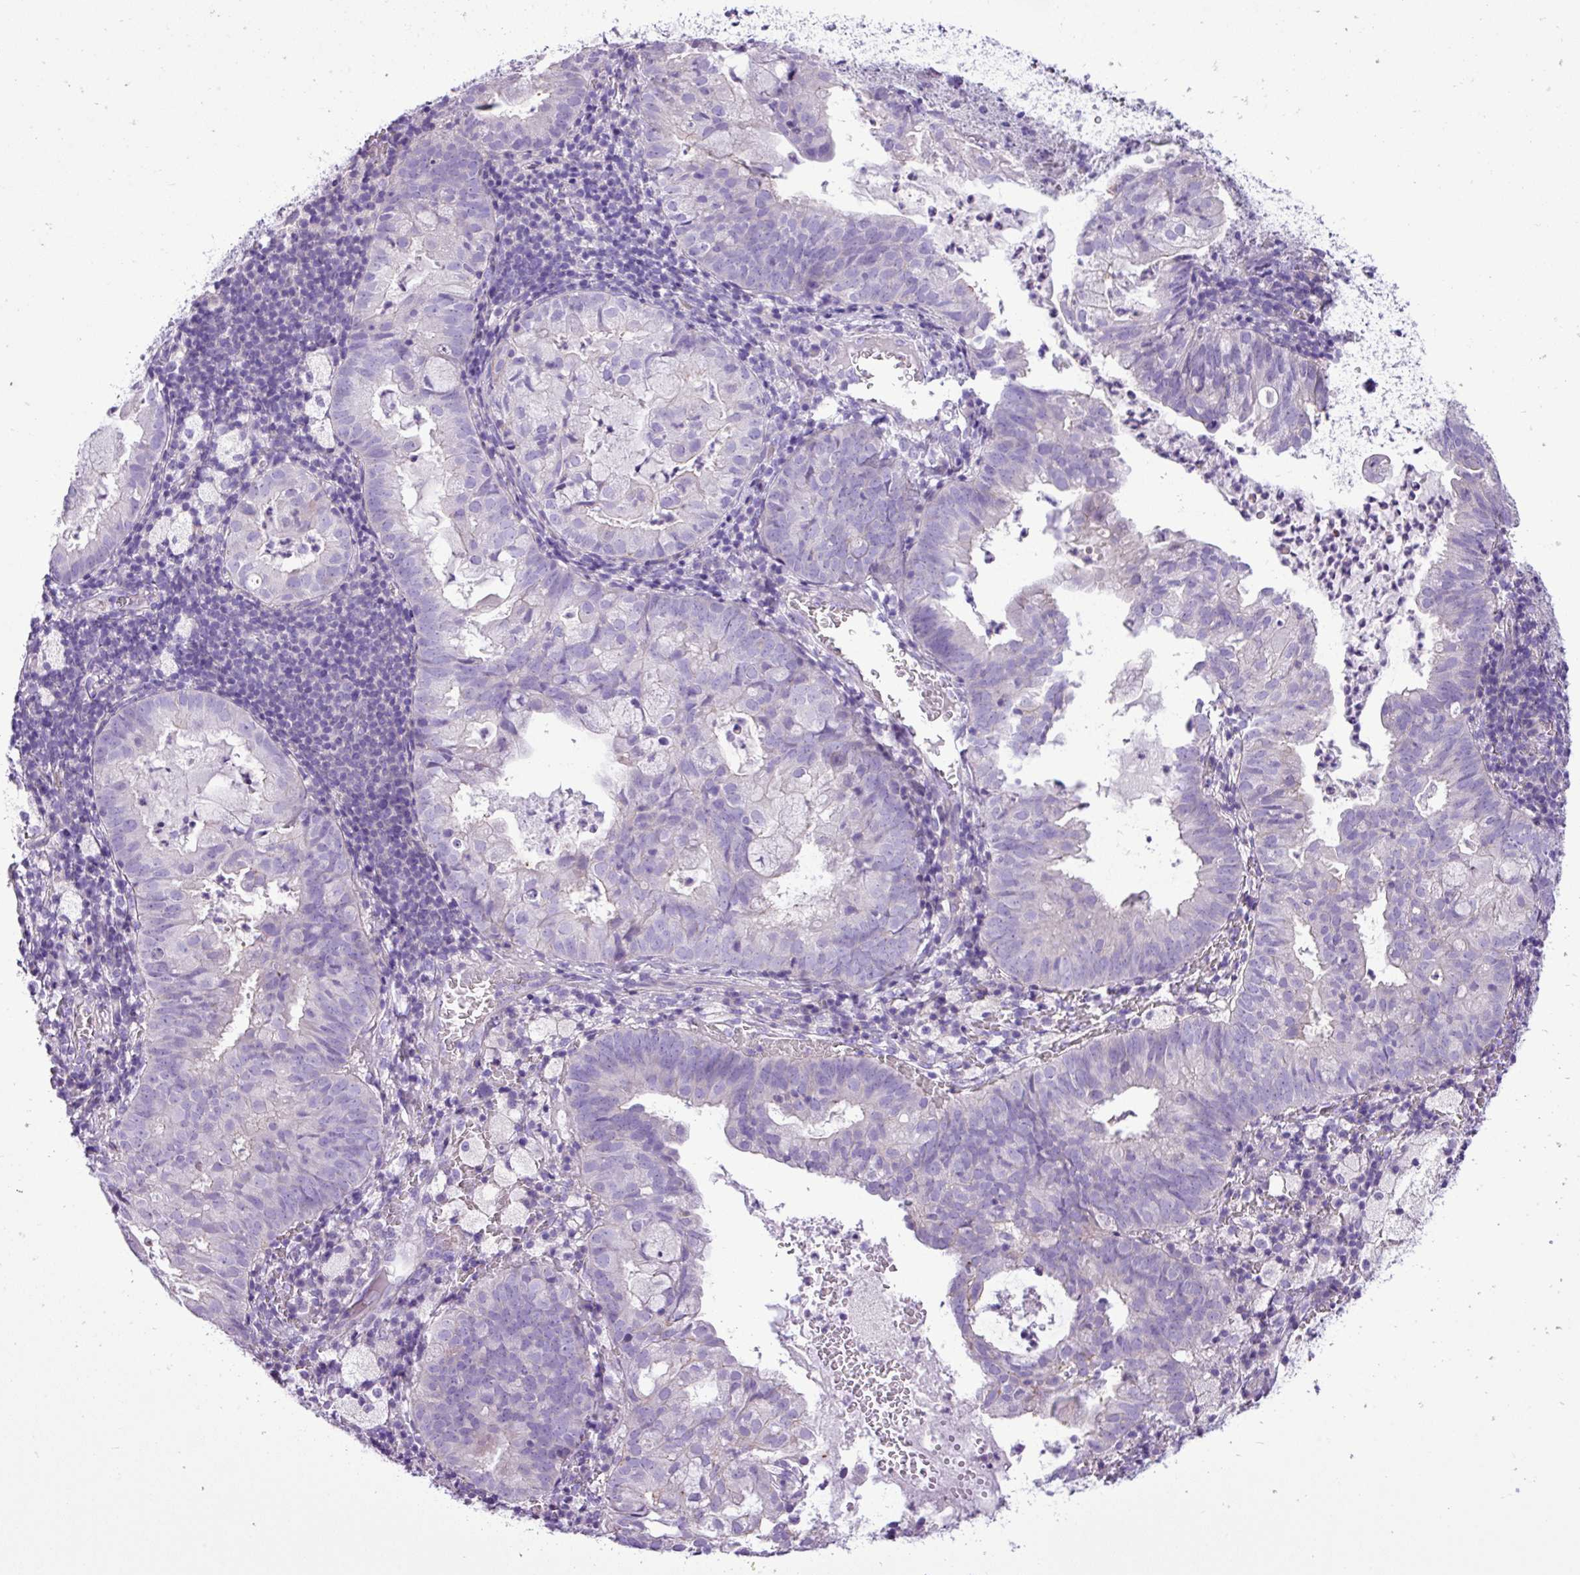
{"staining": {"intensity": "negative", "quantity": "none", "location": "none"}, "tissue": "endometrial cancer", "cell_type": "Tumor cells", "image_type": "cancer", "snomed": [{"axis": "morphology", "description": "Adenocarcinoma, NOS"}, {"axis": "topography", "description": "Endometrium"}], "caption": "Immunohistochemistry (IHC) of human endometrial adenocarcinoma reveals no staining in tumor cells. (DAB (3,3'-diaminobenzidine) IHC, high magnification).", "gene": "ZNF334", "patient": {"sex": "female", "age": 80}}